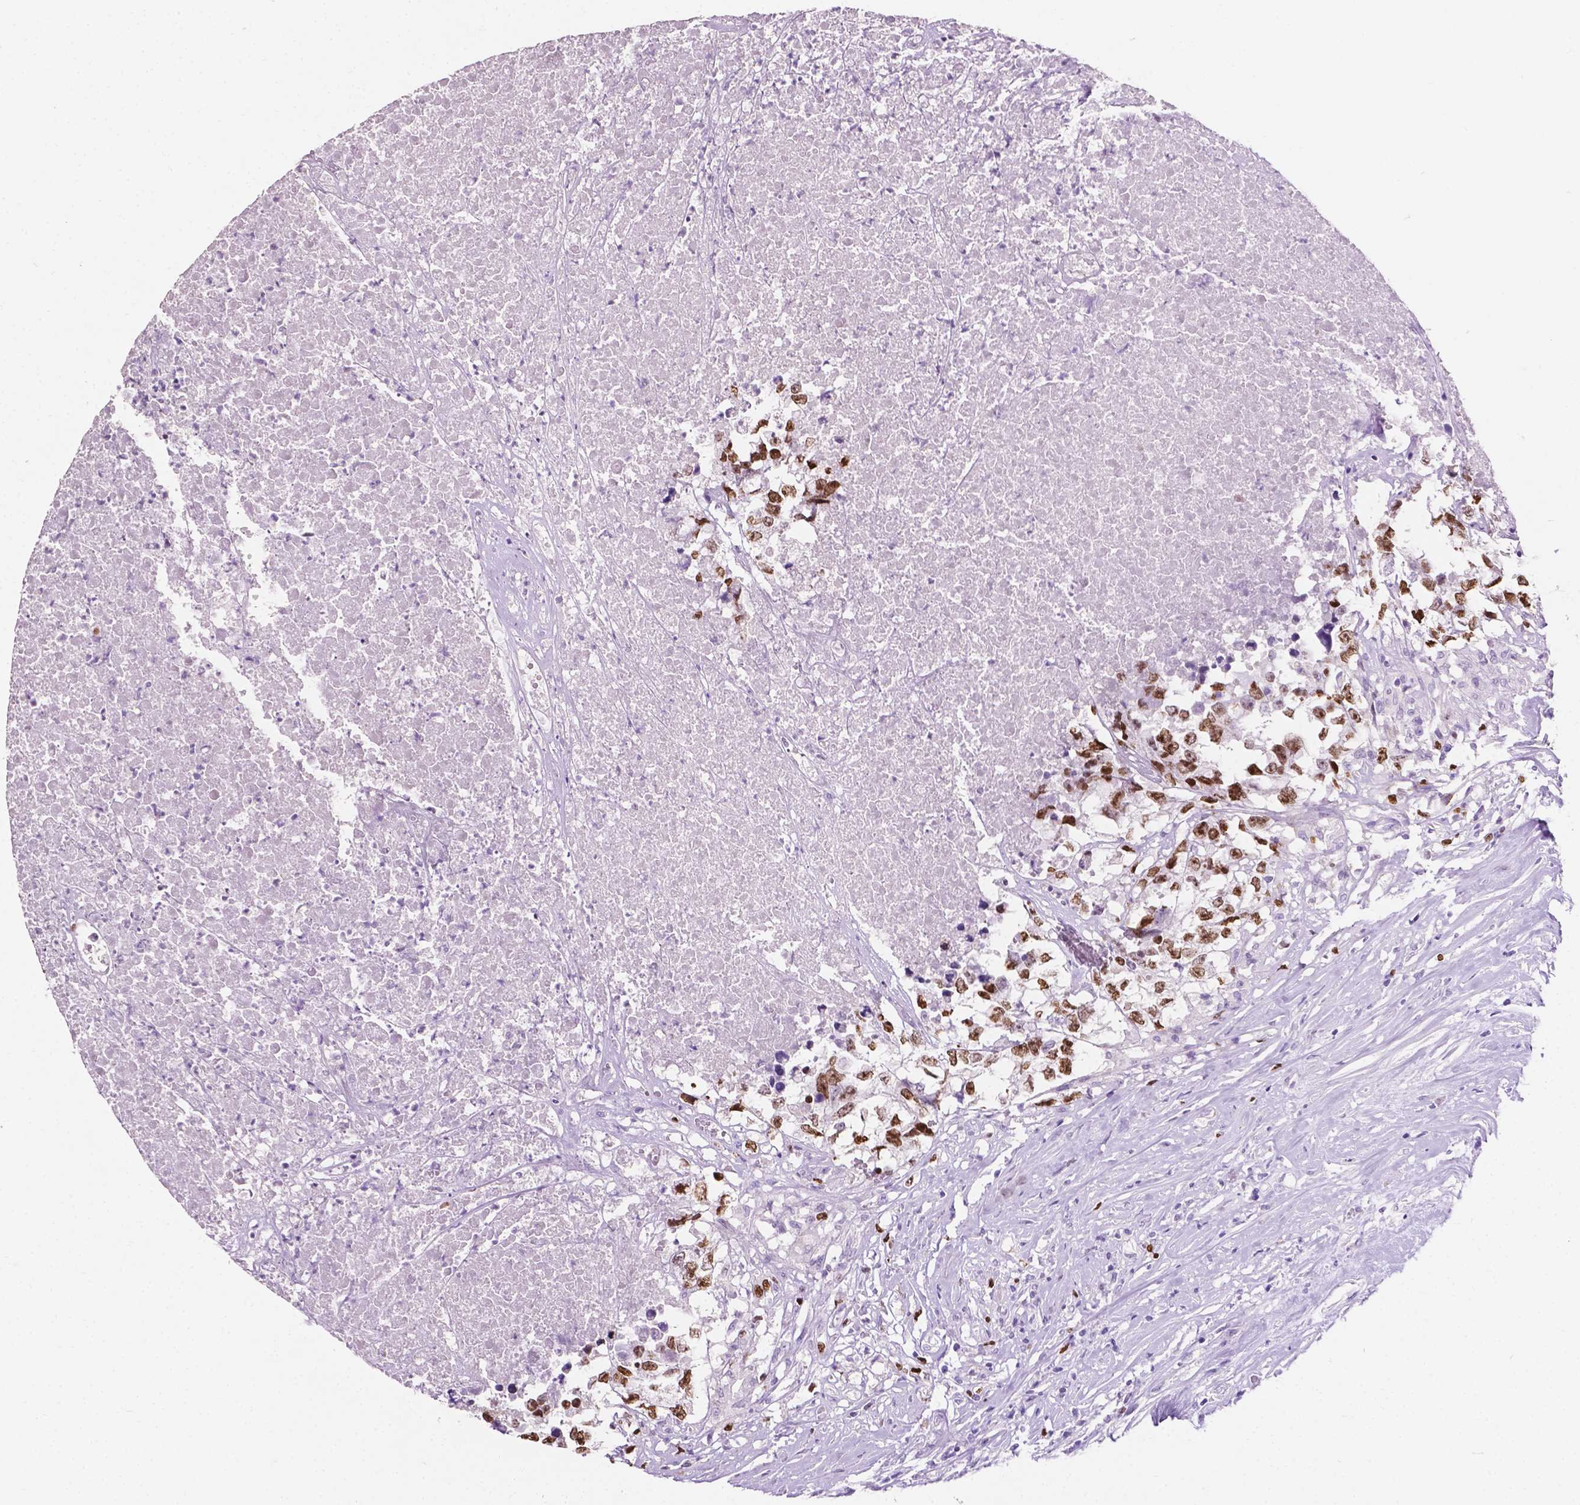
{"staining": {"intensity": "moderate", "quantity": ">75%", "location": "nuclear"}, "tissue": "testis cancer", "cell_type": "Tumor cells", "image_type": "cancer", "snomed": [{"axis": "morphology", "description": "Carcinoma, Embryonal, NOS"}, {"axis": "topography", "description": "Testis"}], "caption": "The immunohistochemical stain highlights moderate nuclear positivity in tumor cells of testis cancer tissue.", "gene": "SIAH2", "patient": {"sex": "male", "age": 83}}